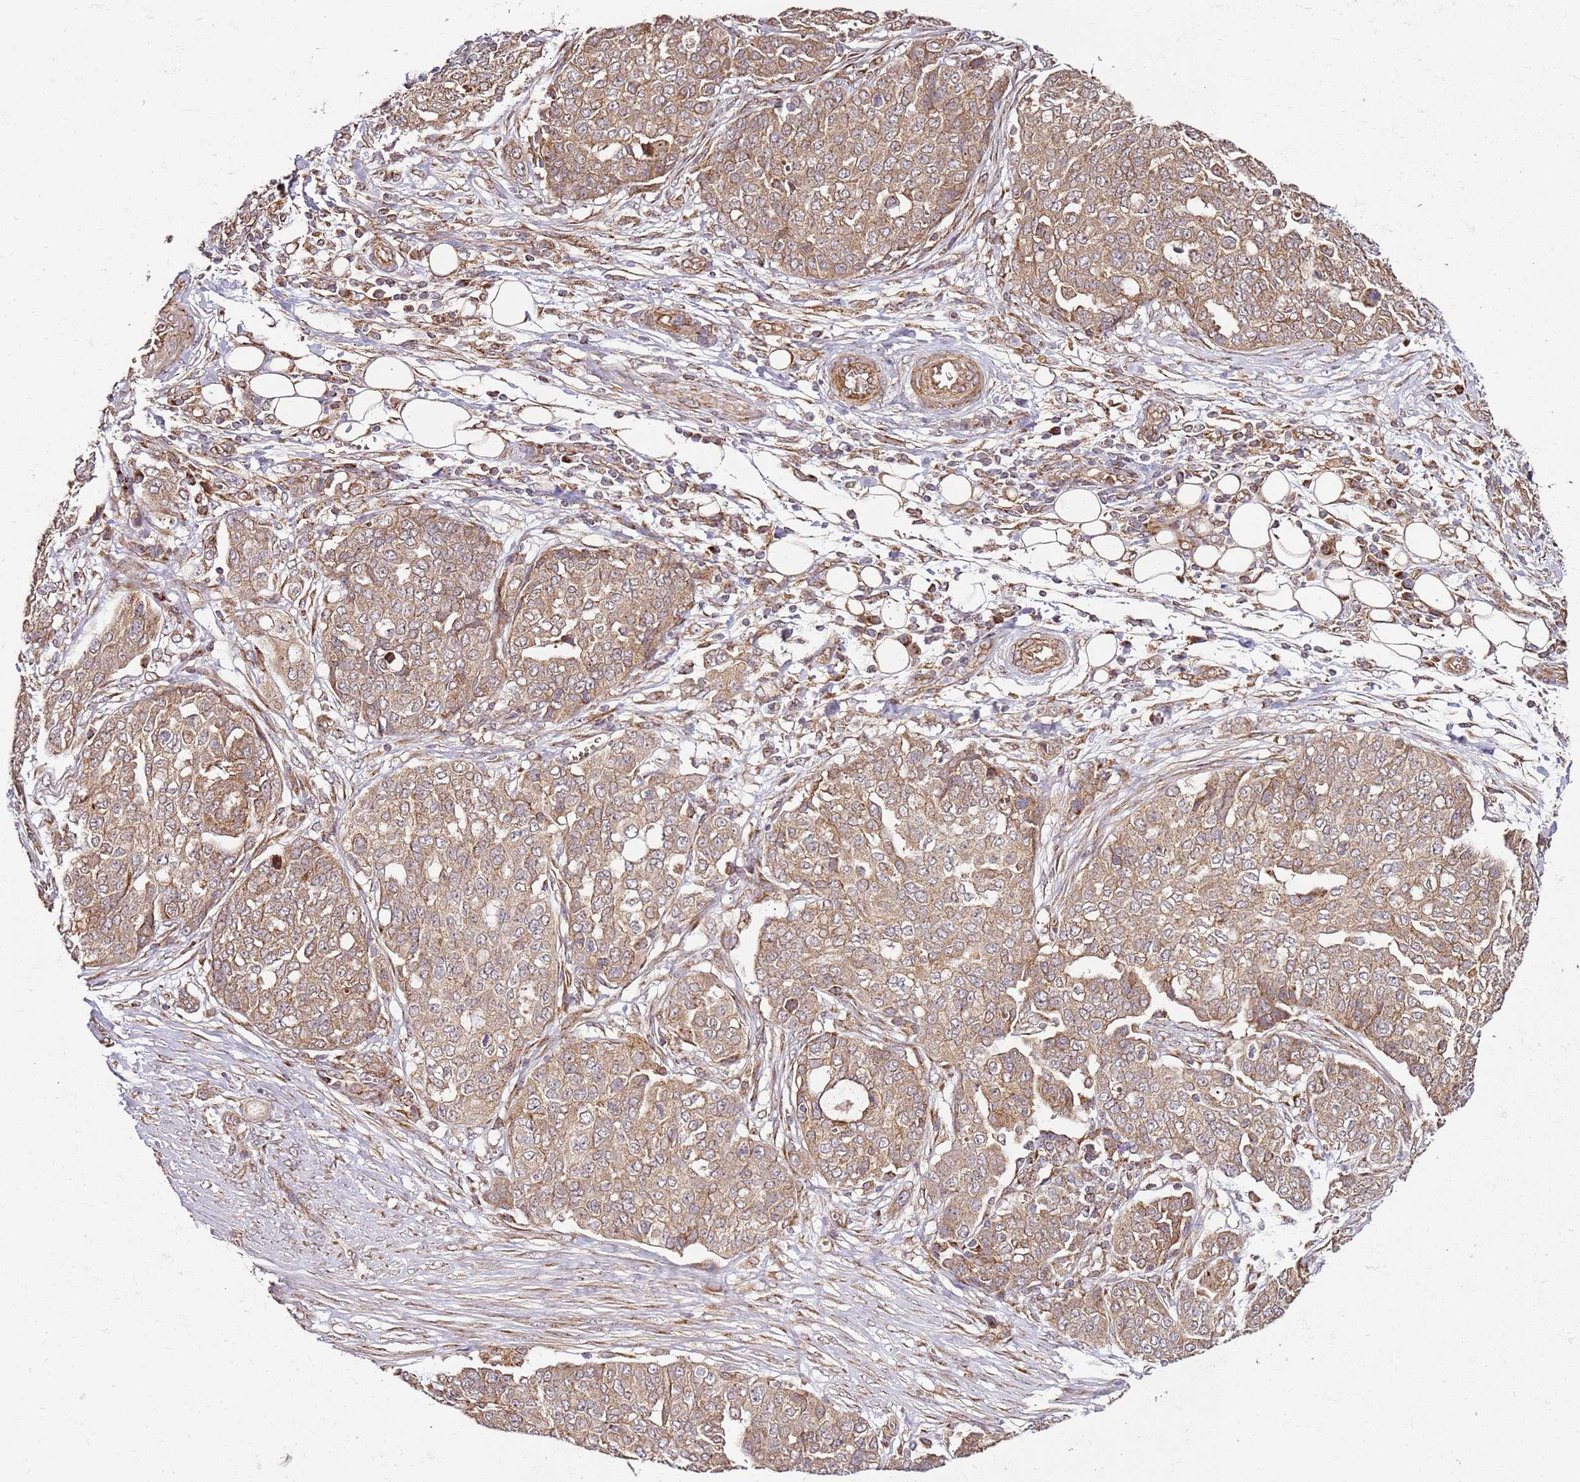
{"staining": {"intensity": "moderate", "quantity": ">75%", "location": "cytoplasmic/membranous"}, "tissue": "ovarian cancer", "cell_type": "Tumor cells", "image_type": "cancer", "snomed": [{"axis": "morphology", "description": "Cystadenocarcinoma, serous, NOS"}, {"axis": "topography", "description": "Soft tissue"}, {"axis": "topography", "description": "Ovary"}], "caption": "The photomicrograph shows staining of ovarian cancer (serous cystadenocarcinoma), revealing moderate cytoplasmic/membranous protein staining (brown color) within tumor cells. Ihc stains the protein of interest in brown and the nuclei are stained blue.", "gene": "TM2D2", "patient": {"sex": "female", "age": 57}}